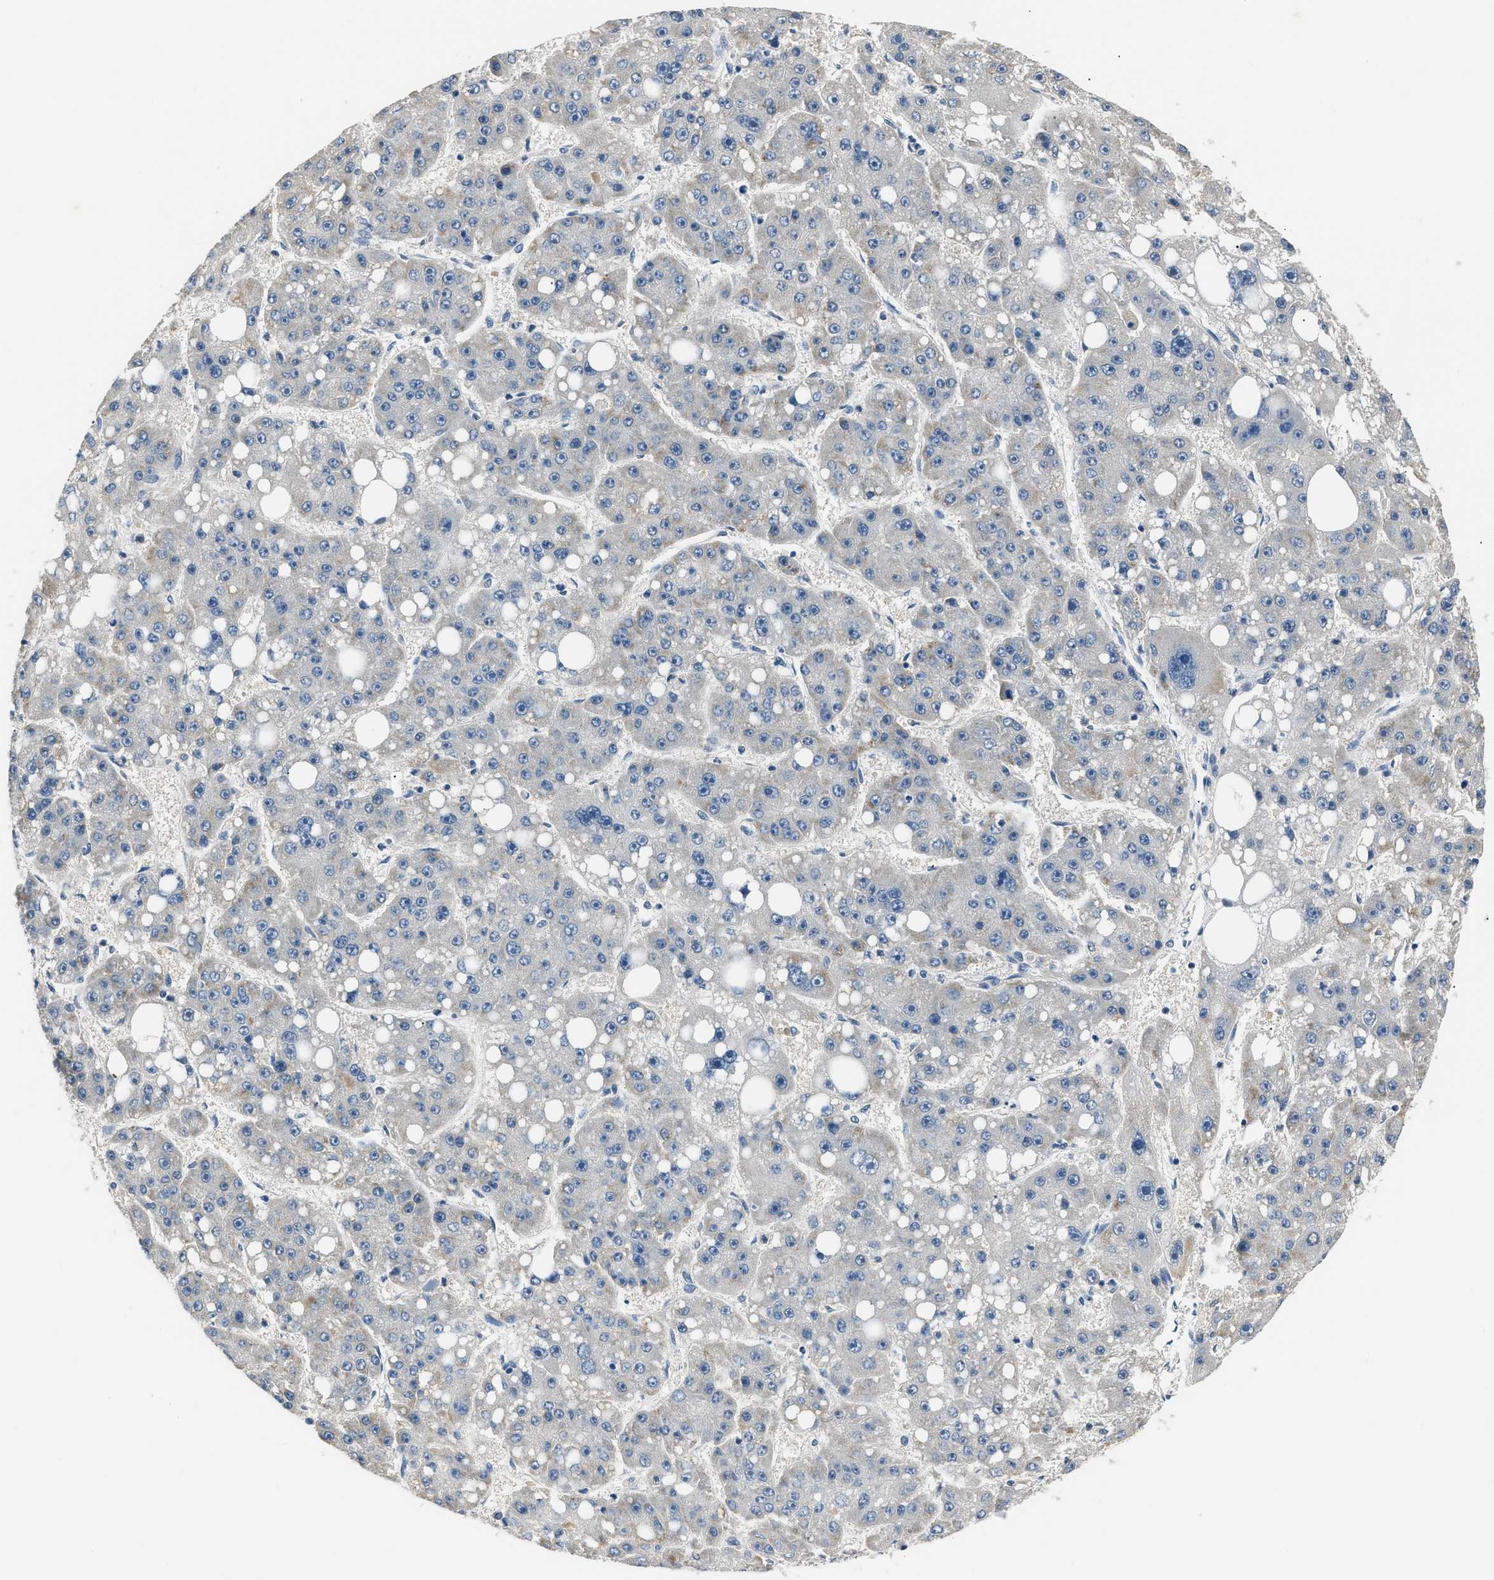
{"staining": {"intensity": "negative", "quantity": "none", "location": "none"}, "tissue": "liver cancer", "cell_type": "Tumor cells", "image_type": "cancer", "snomed": [{"axis": "morphology", "description": "Carcinoma, Hepatocellular, NOS"}, {"axis": "topography", "description": "Liver"}], "caption": "IHC of human liver cancer demonstrates no staining in tumor cells.", "gene": "INHA", "patient": {"sex": "female", "age": 61}}